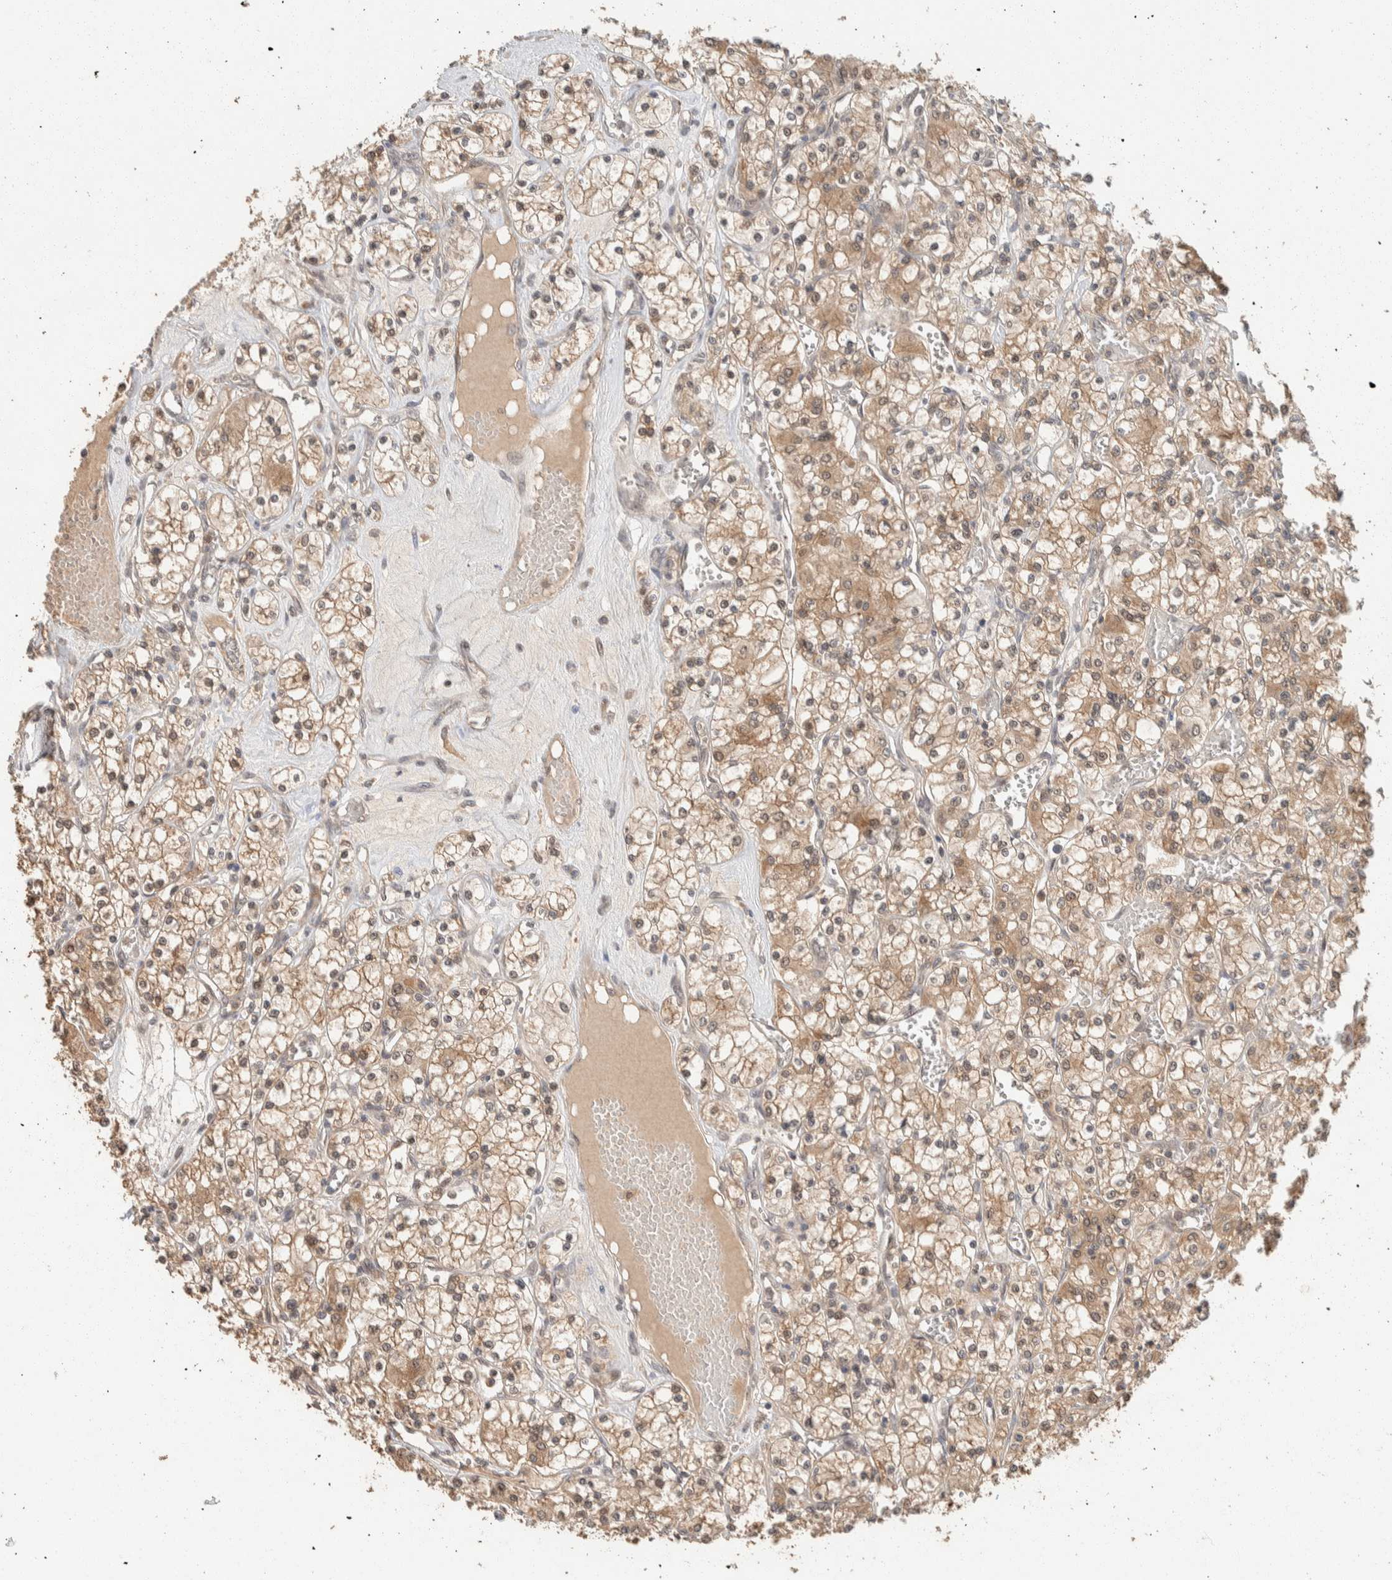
{"staining": {"intensity": "moderate", "quantity": ">75%", "location": "cytoplasmic/membranous,nuclear"}, "tissue": "renal cancer", "cell_type": "Tumor cells", "image_type": "cancer", "snomed": [{"axis": "morphology", "description": "Adenocarcinoma, NOS"}, {"axis": "topography", "description": "Kidney"}], "caption": "Brown immunohistochemical staining in human renal cancer (adenocarcinoma) exhibits moderate cytoplasmic/membranous and nuclear positivity in about >75% of tumor cells. (Brightfield microscopy of DAB IHC at high magnification).", "gene": "ZNF567", "patient": {"sex": "female", "age": 59}}